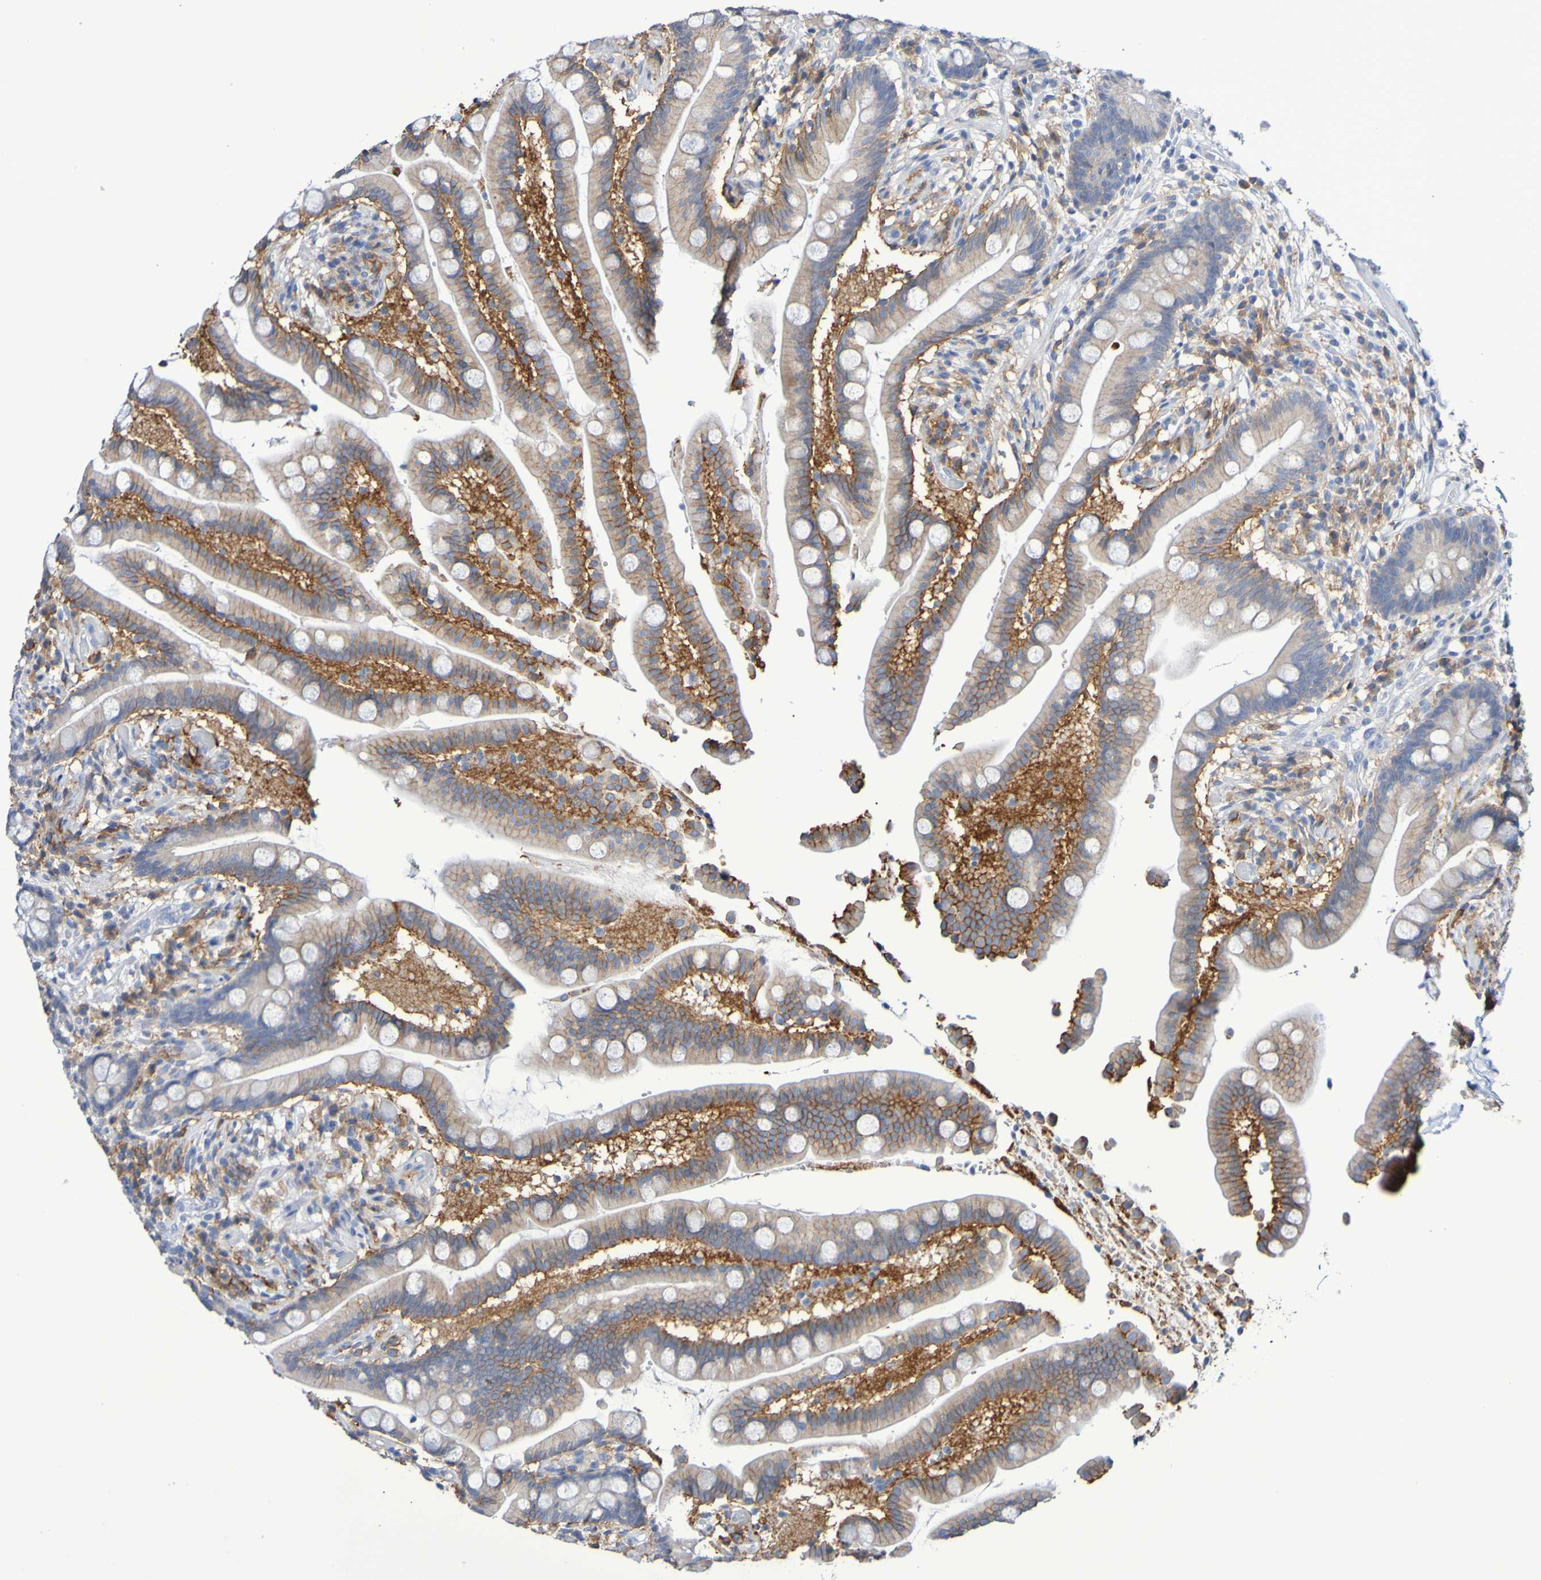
{"staining": {"intensity": "negative", "quantity": "none", "location": "none"}, "tissue": "colon", "cell_type": "Endothelial cells", "image_type": "normal", "snomed": [{"axis": "morphology", "description": "Normal tissue, NOS"}, {"axis": "topography", "description": "Colon"}], "caption": "This is a histopathology image of immunohistochemistry staining of benign colon, which shows no expression in endothelial cells. (Brightfield microscopy of DAB immunohistochemistry (IHC) at high magnification).", "gene": "SLC3A2", "patient": {"sex": "male", "age": 73}}